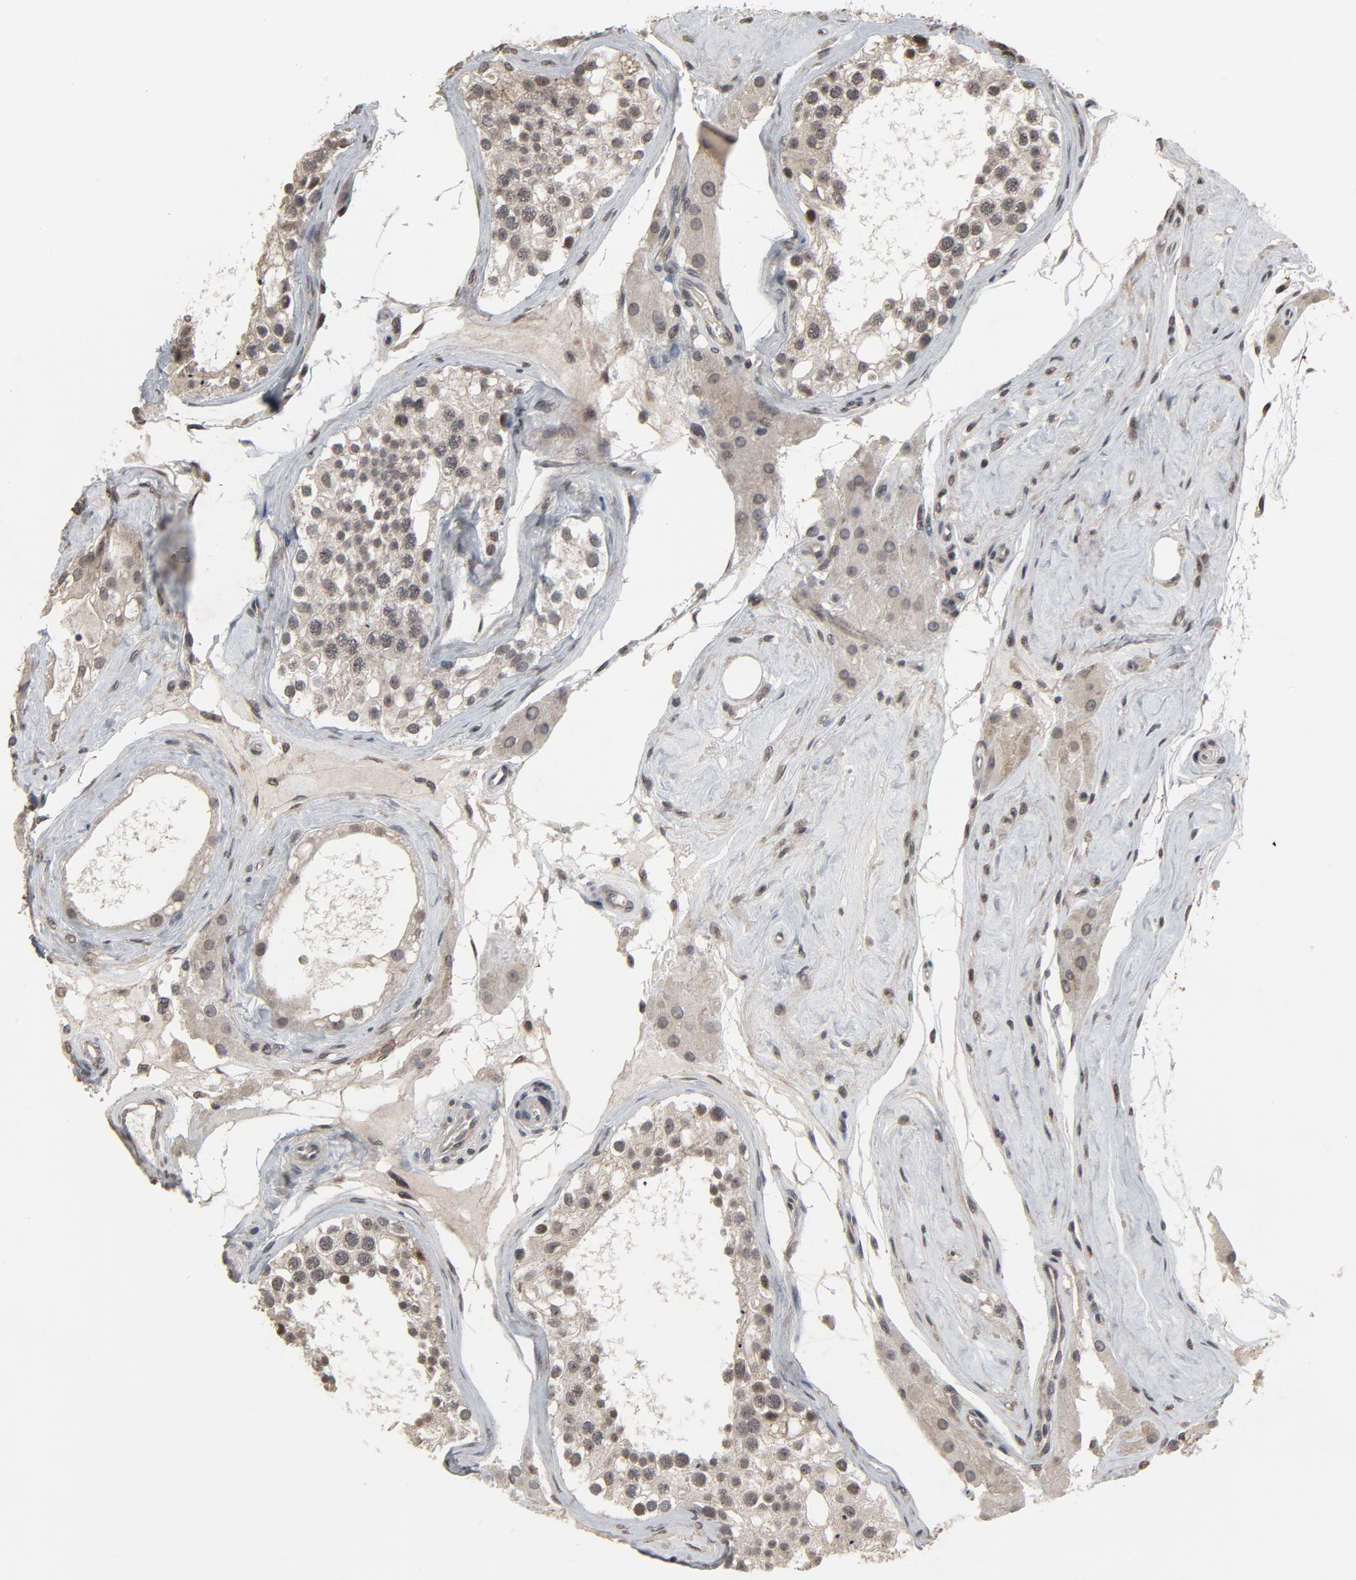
{"staining": {"intensity": "weak", "quantity": ">75%", "location": "cytoplasmic/membranous,nuclear"}, "tissue": "testis", "cell_type": "Cells in seminiferous ducts", "image_type": "normal", "snomed": [{"axis": "morphology", "description": "Normal tissue, NOS"}, {"axis": "topography", "description": "Testis"}], "caption": "A brown stain labels weak cytoplasmic/membranous,nuclear positivity of a protein in cells in seminiferous ducts of benign testis.", "gene": "POM121", "patient": {"sex": "male", "age": 68}}